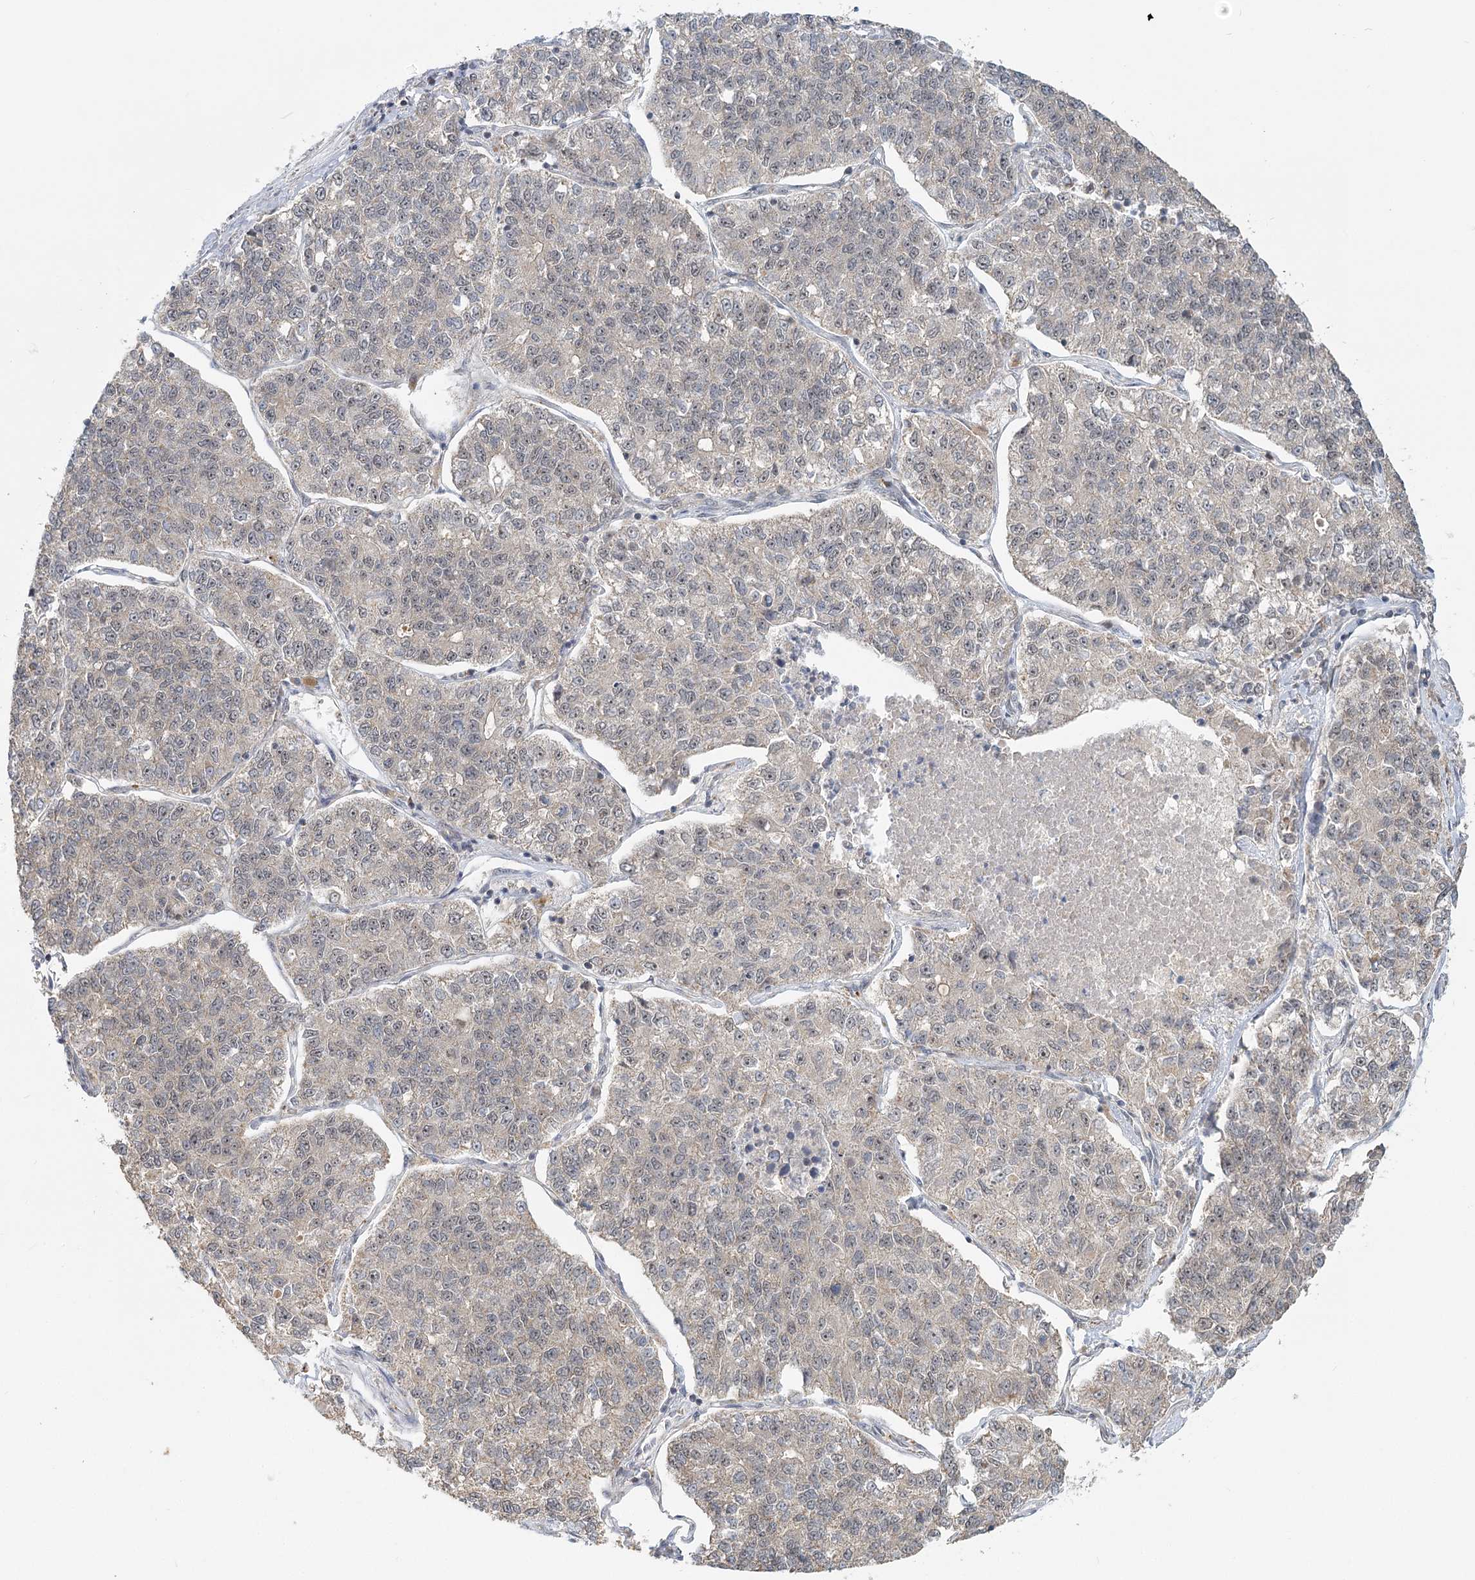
{"staining": {"intensity": "weak", "quantity": "<25%", "location": "nuclear"}, "tissue": "lung cancer", "cell_type": "Tumor cells", "image_type": "cancer", "snomed": [{"axis": "morphology", "description": "Adenocarcinoma, NOS"}, {"axis": "topography", "description": "Lung"}], "caption": "This is an immunohistochemistry micrograph of adenocarcinoma (lung). There is no positivity in tumor cells.", "gene": "RTN4IP1", "patient": {"sex": "male", "age": 49}}